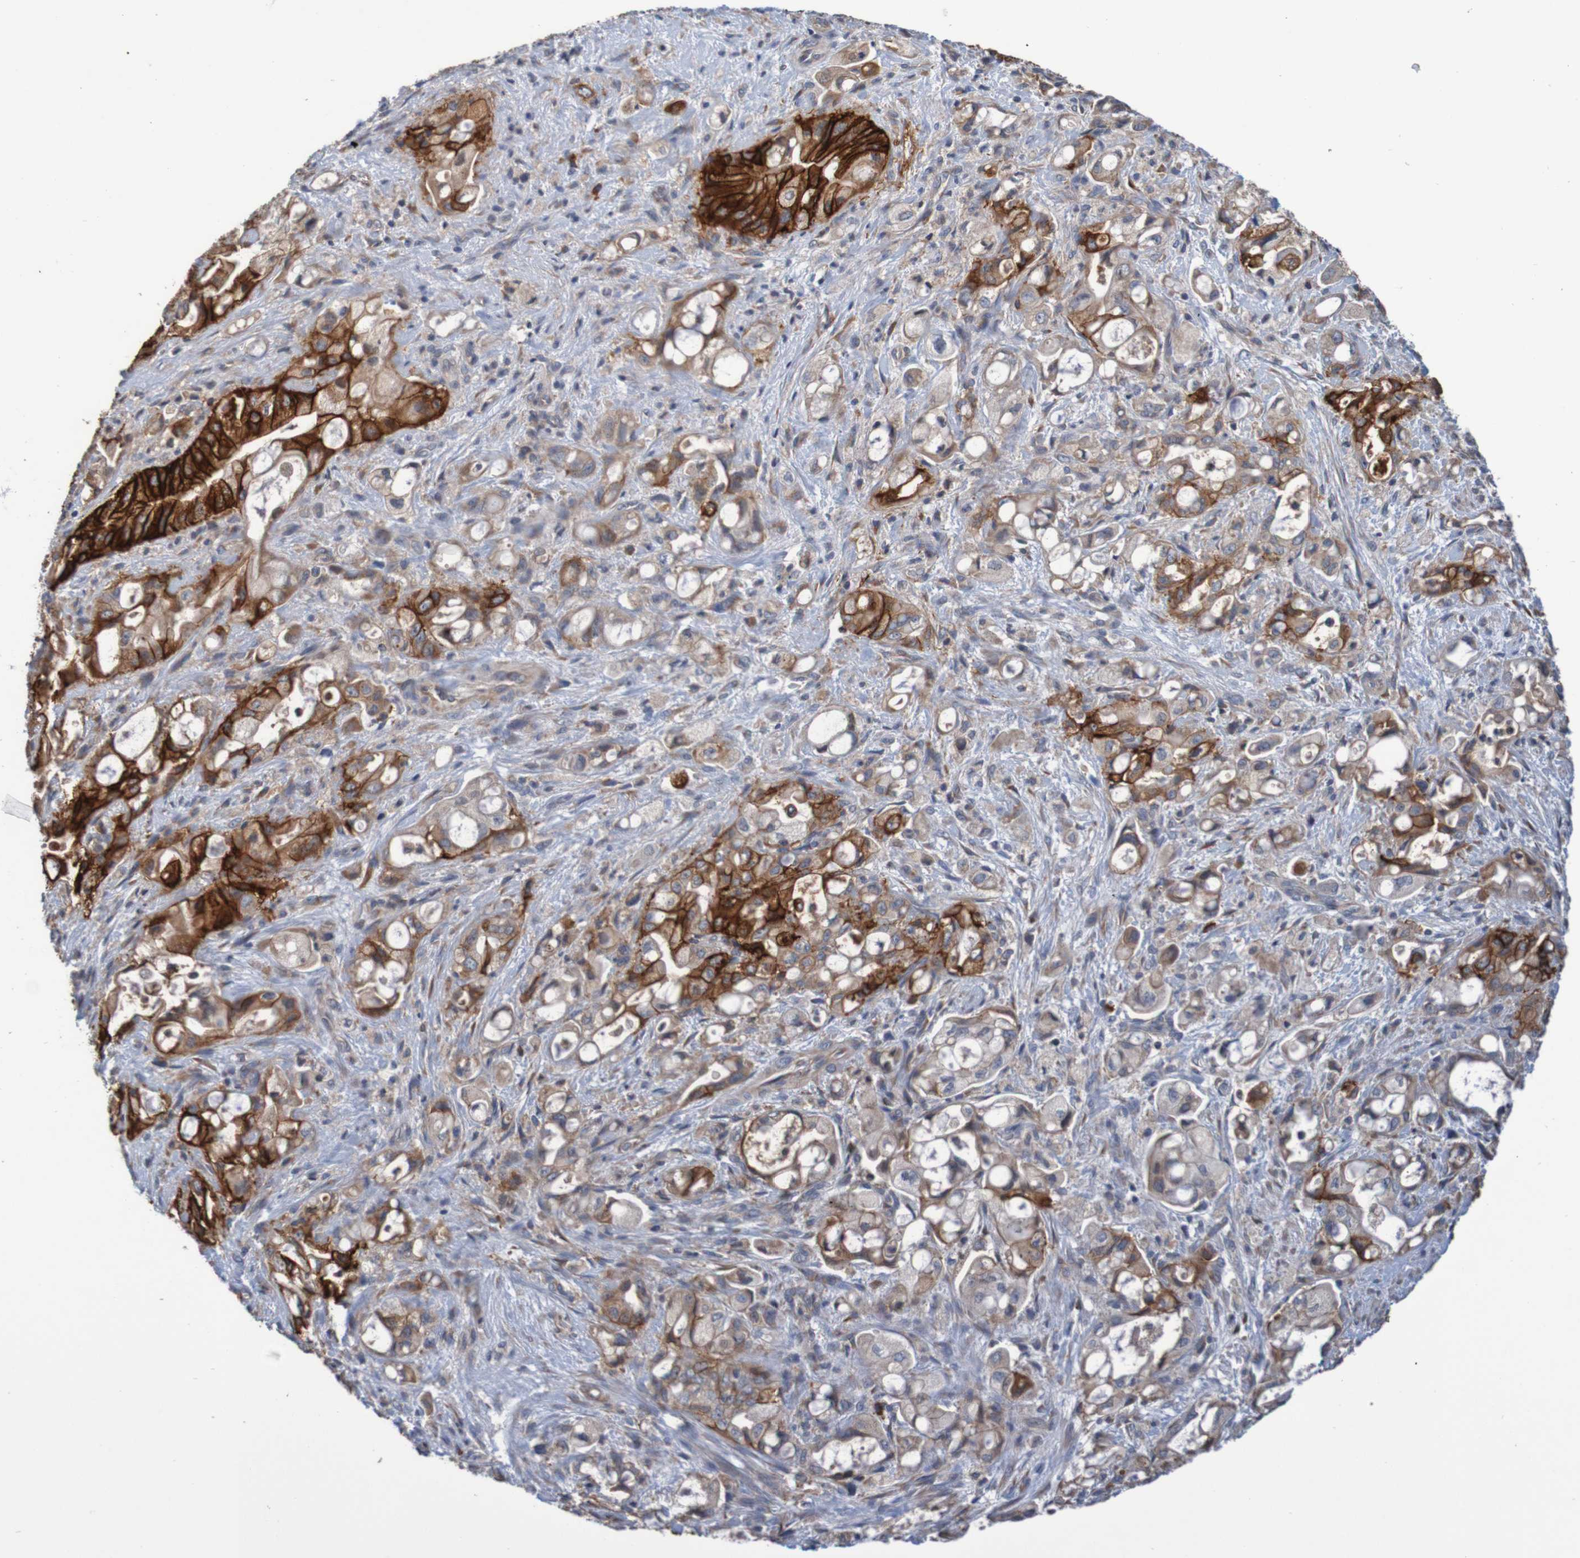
{"staining": {"intensity": "strong", "quantity": "25%-75%", "location": "cytoplasmic/membranous"}, "tissue": "pancreatic cancer", "cell_type": "Tumor cells", "image_type": "cancer", "snomed": [{"axis": "morphology", "description": "Adenocarcinoma, NOS"}, {"axis": "topography", "description": "Pancreas"}], "caption": "Pancreatic cancer (adenocarcinoma) tissue displays strong cytoplasmic/membranous positivity in approximately 25%-75% of tumor cells, visualized by immunohistochemistry.", "gene": "CLDN18", "patient": {"sex": "male", "age": 79}}